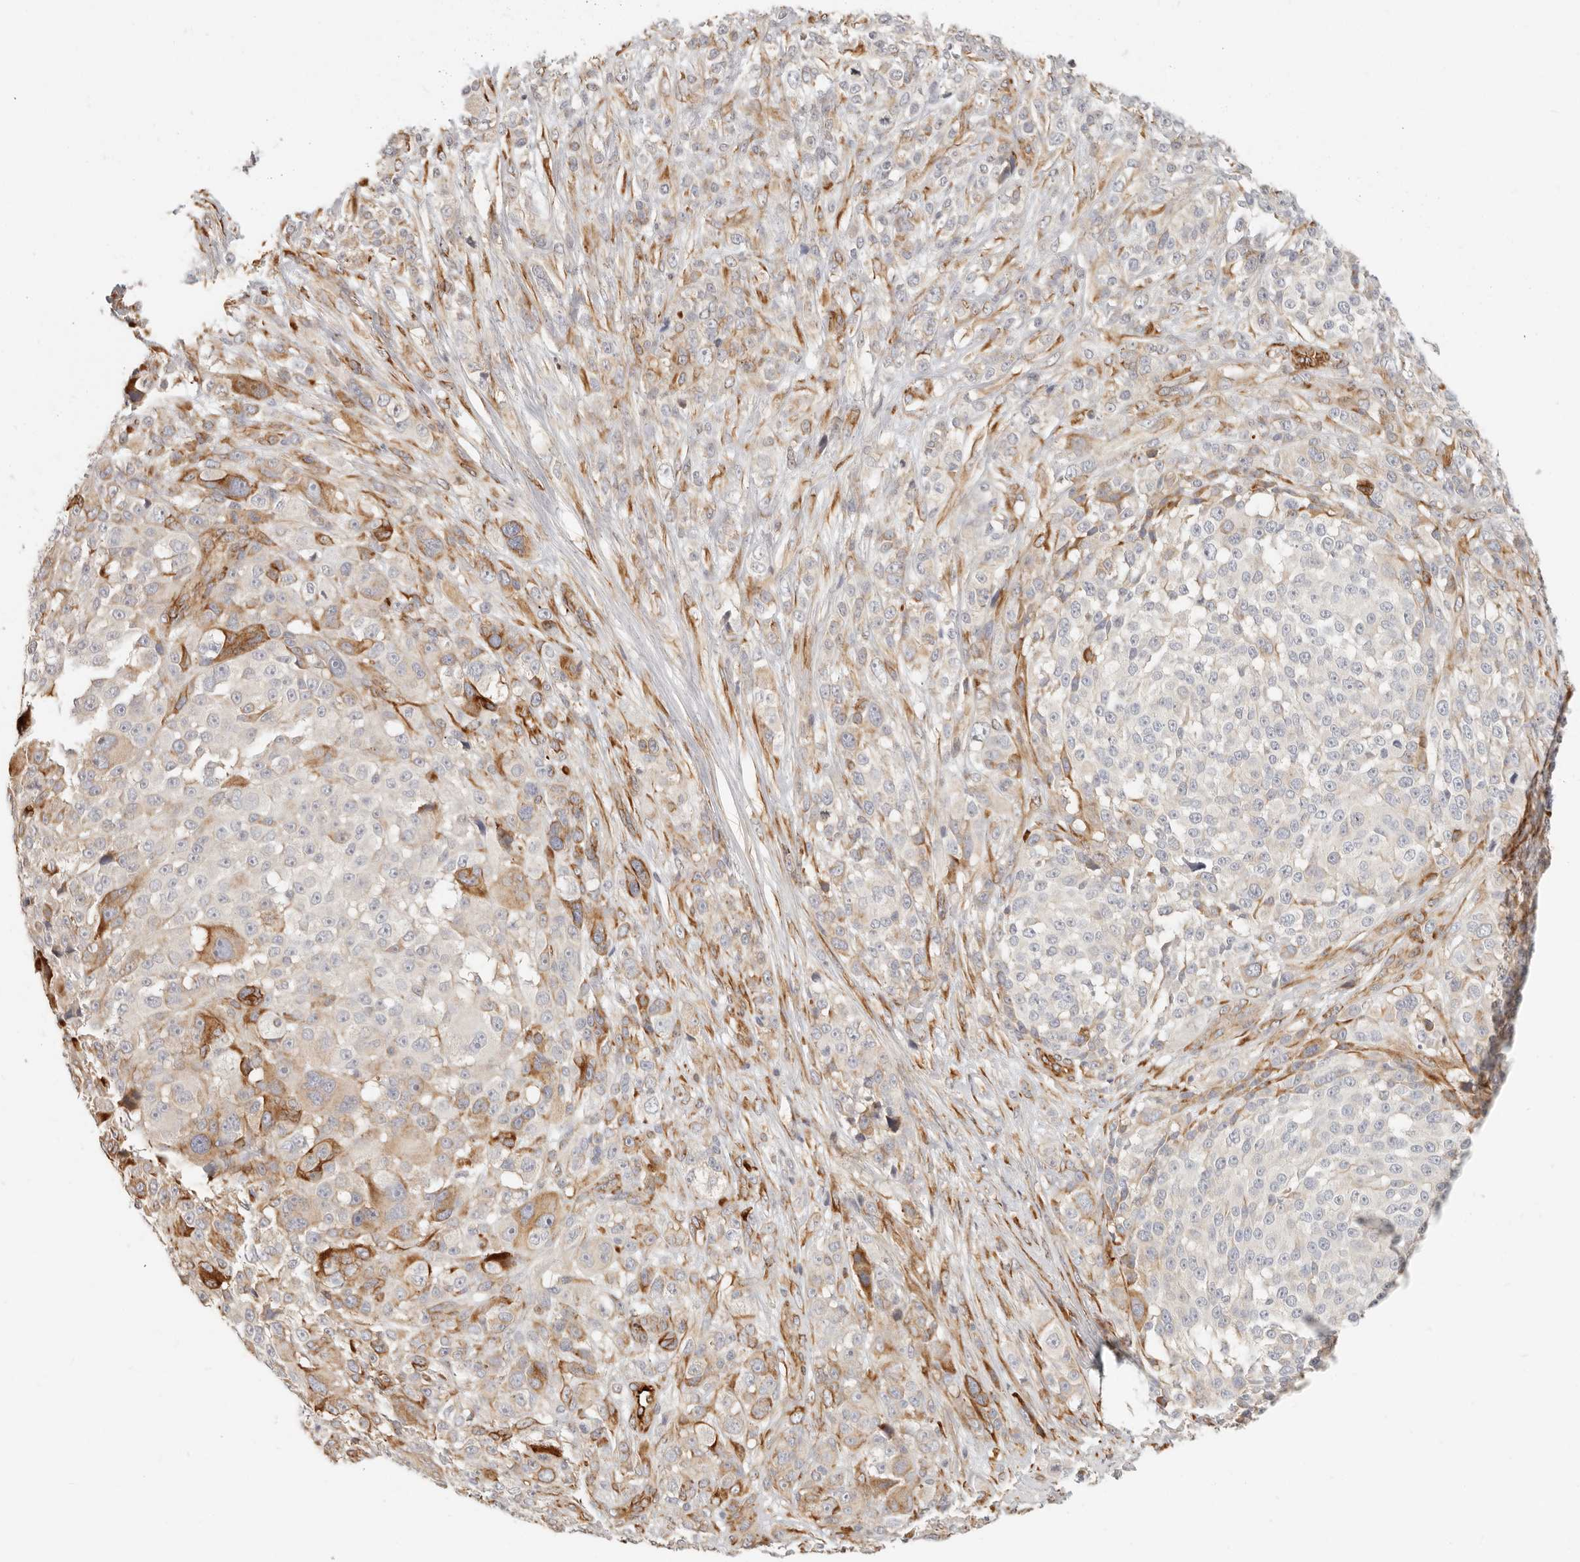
{"staining": {"intensity": "moderate", "quantity": "<25%", "location": "cytoplasmic/membranous"}, "tissue": "melanoma", "cell_type": "Tumor cells", "image_type": "cancer", "snomed": [{"axis": "morphology", "description": "Malignant melanoma, NOS"}, {"axis": "topography", "description": "Skin"}], "caption": "Immunohistochemical staining of human melanoma exhibits low levels of moderate cytoplasmic/membranous protein positivity in about <25% of tumor cells.", "gene": "SASS6", "patient": {"sex": "female", "age": 55}}